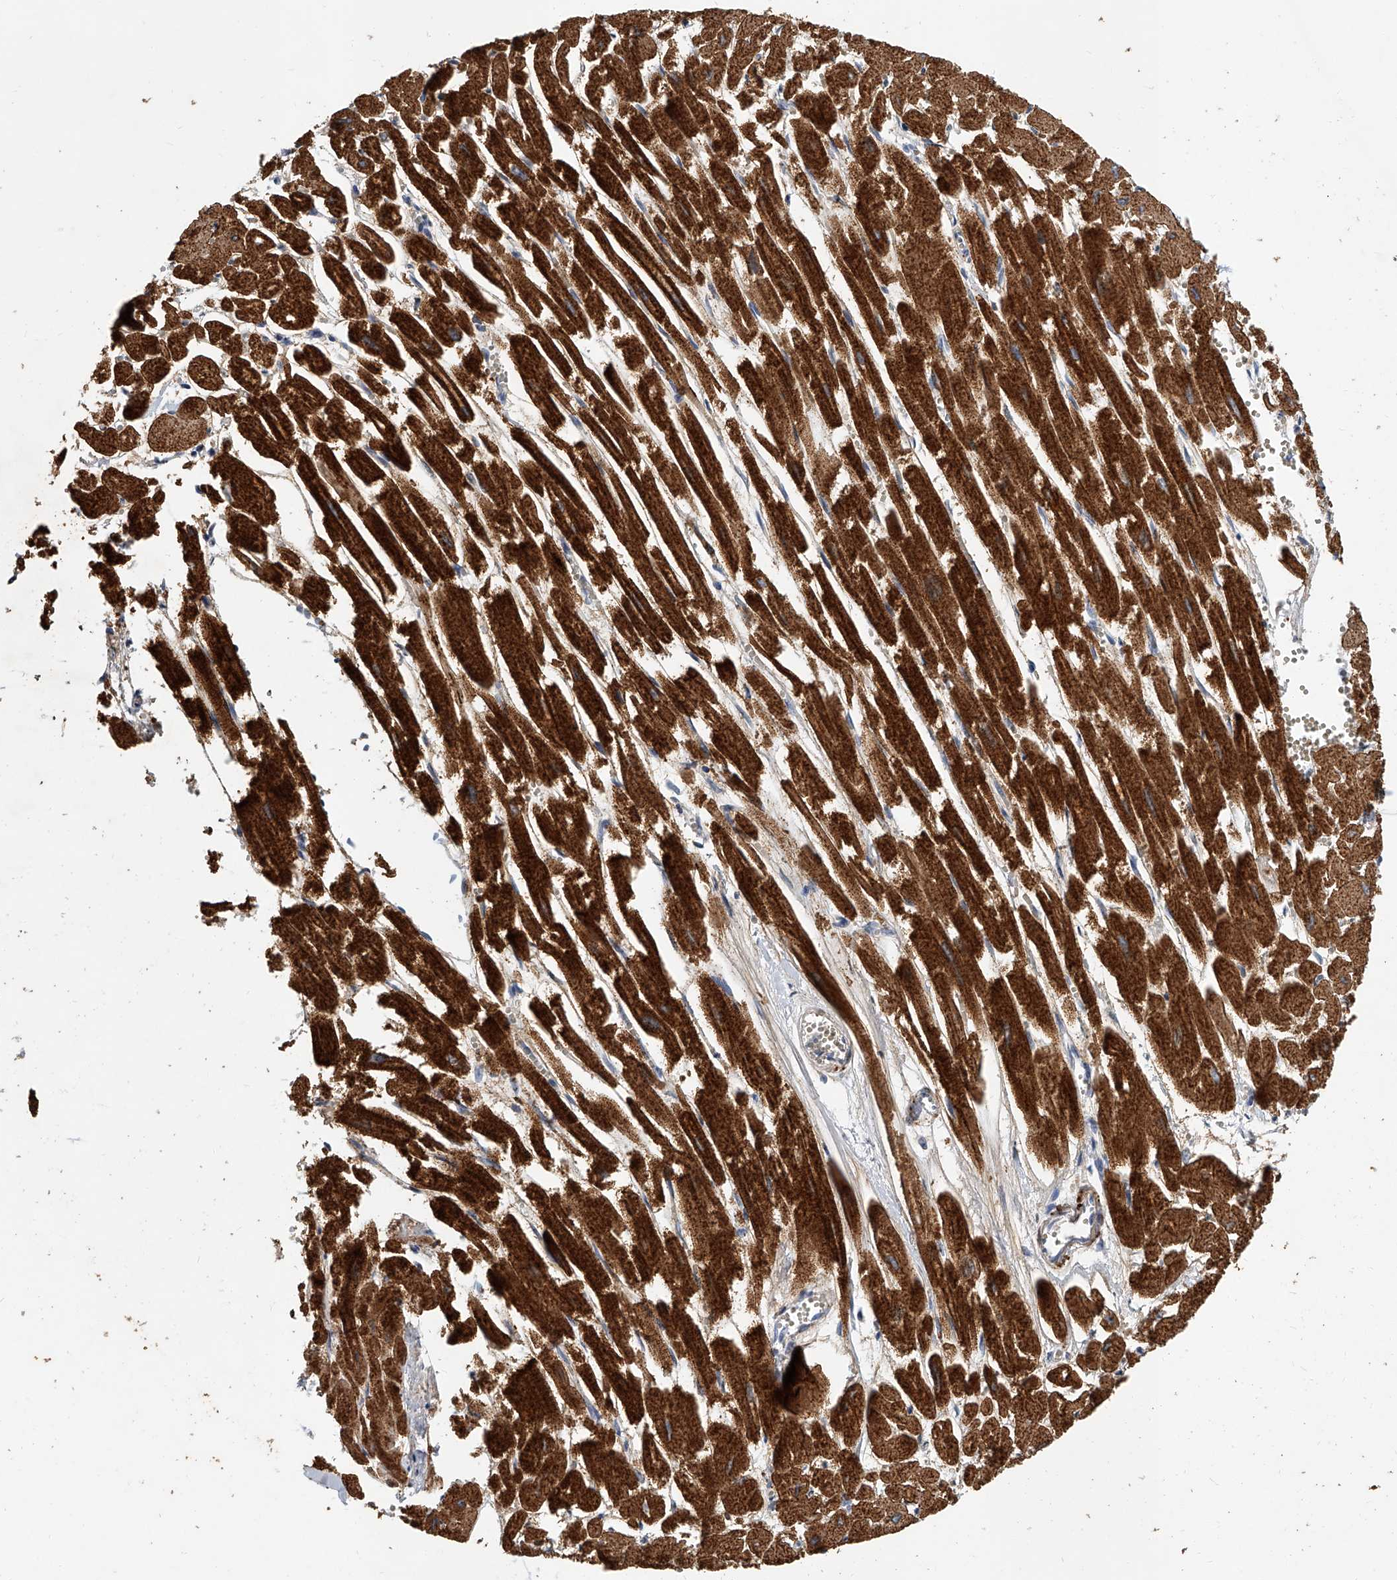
{"staining": {"intensity": "strong", "quantity": ">75%", "location": "cytoplasmic/membranous"}, "tissue": "heart muscle", "cell_type": "Cardiomyocytes", "image_type": "normal", "snomed": [{"axis": "morphology", "description": "Normal tissue, NOS"}, {"axis": "topography", "description": "Heart"}], "caption": "Protein expression by immunohistochemistry demonstrates strong cytoplasmic/membranous staining in approximately >75% of cardiomyocytes in unremarkable heart muscle.", "gene": "JAG2", "patient": {"sex": "male", "age": 54}}